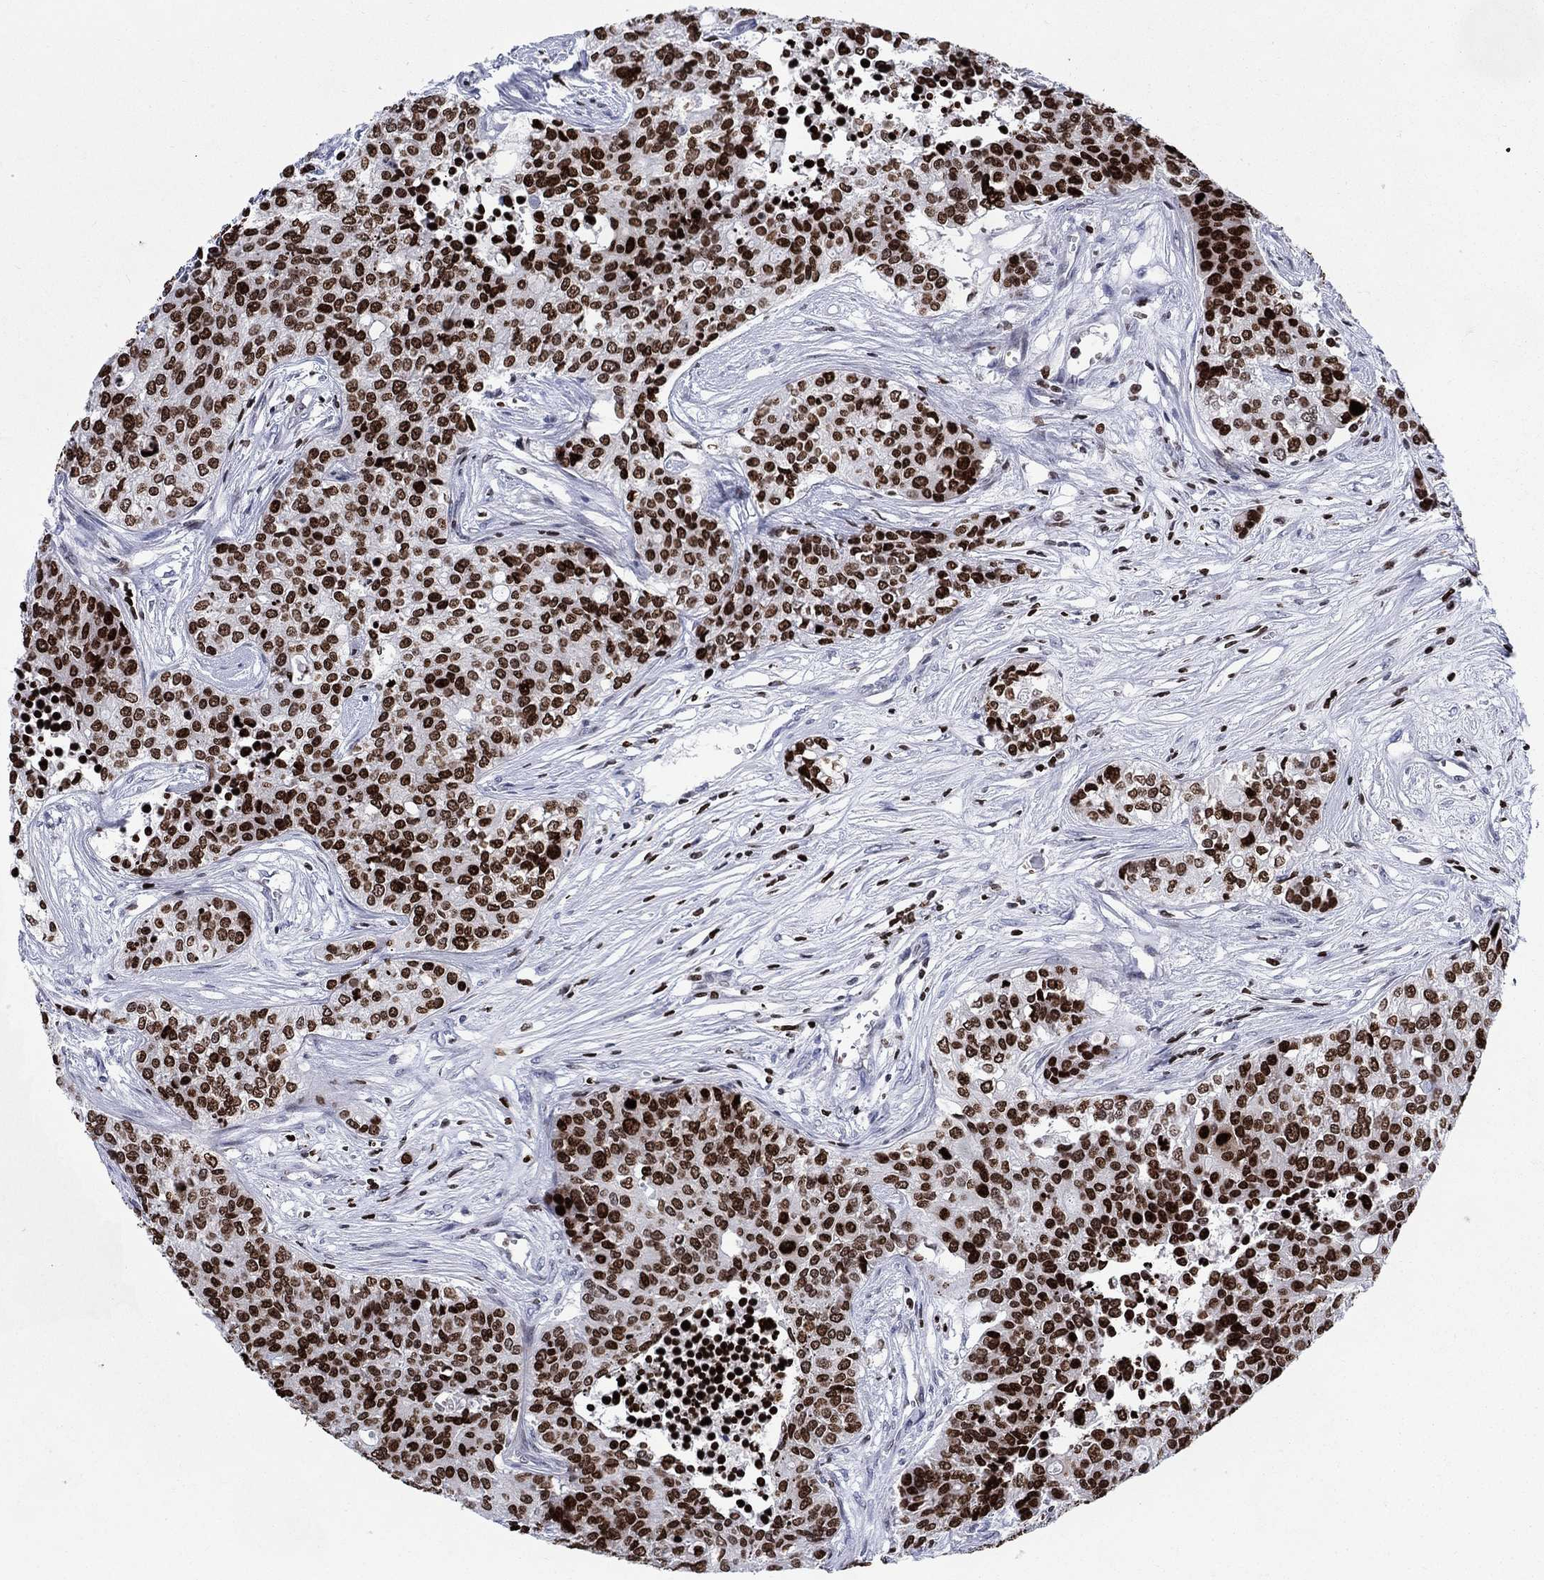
{"staining": {"intensity": "strong", "quantity": "25%-75%", "location": "nuclear"}, "tissue": "carcinoid", "cell_type": "Tumor cells", "image_type": "cancer", "snomed": [{"axis": "morphology", "description": "Carcinoid, malignant, NOS"}, {"axis": "topography", "description": "Colon"}], "caption": "Strong nuclear positivity is present in about 25%-75% of tumor cells in carcinoid (malignant).", "gene": "HMGA1", "patient": {"sex": "male", "age": 81}}